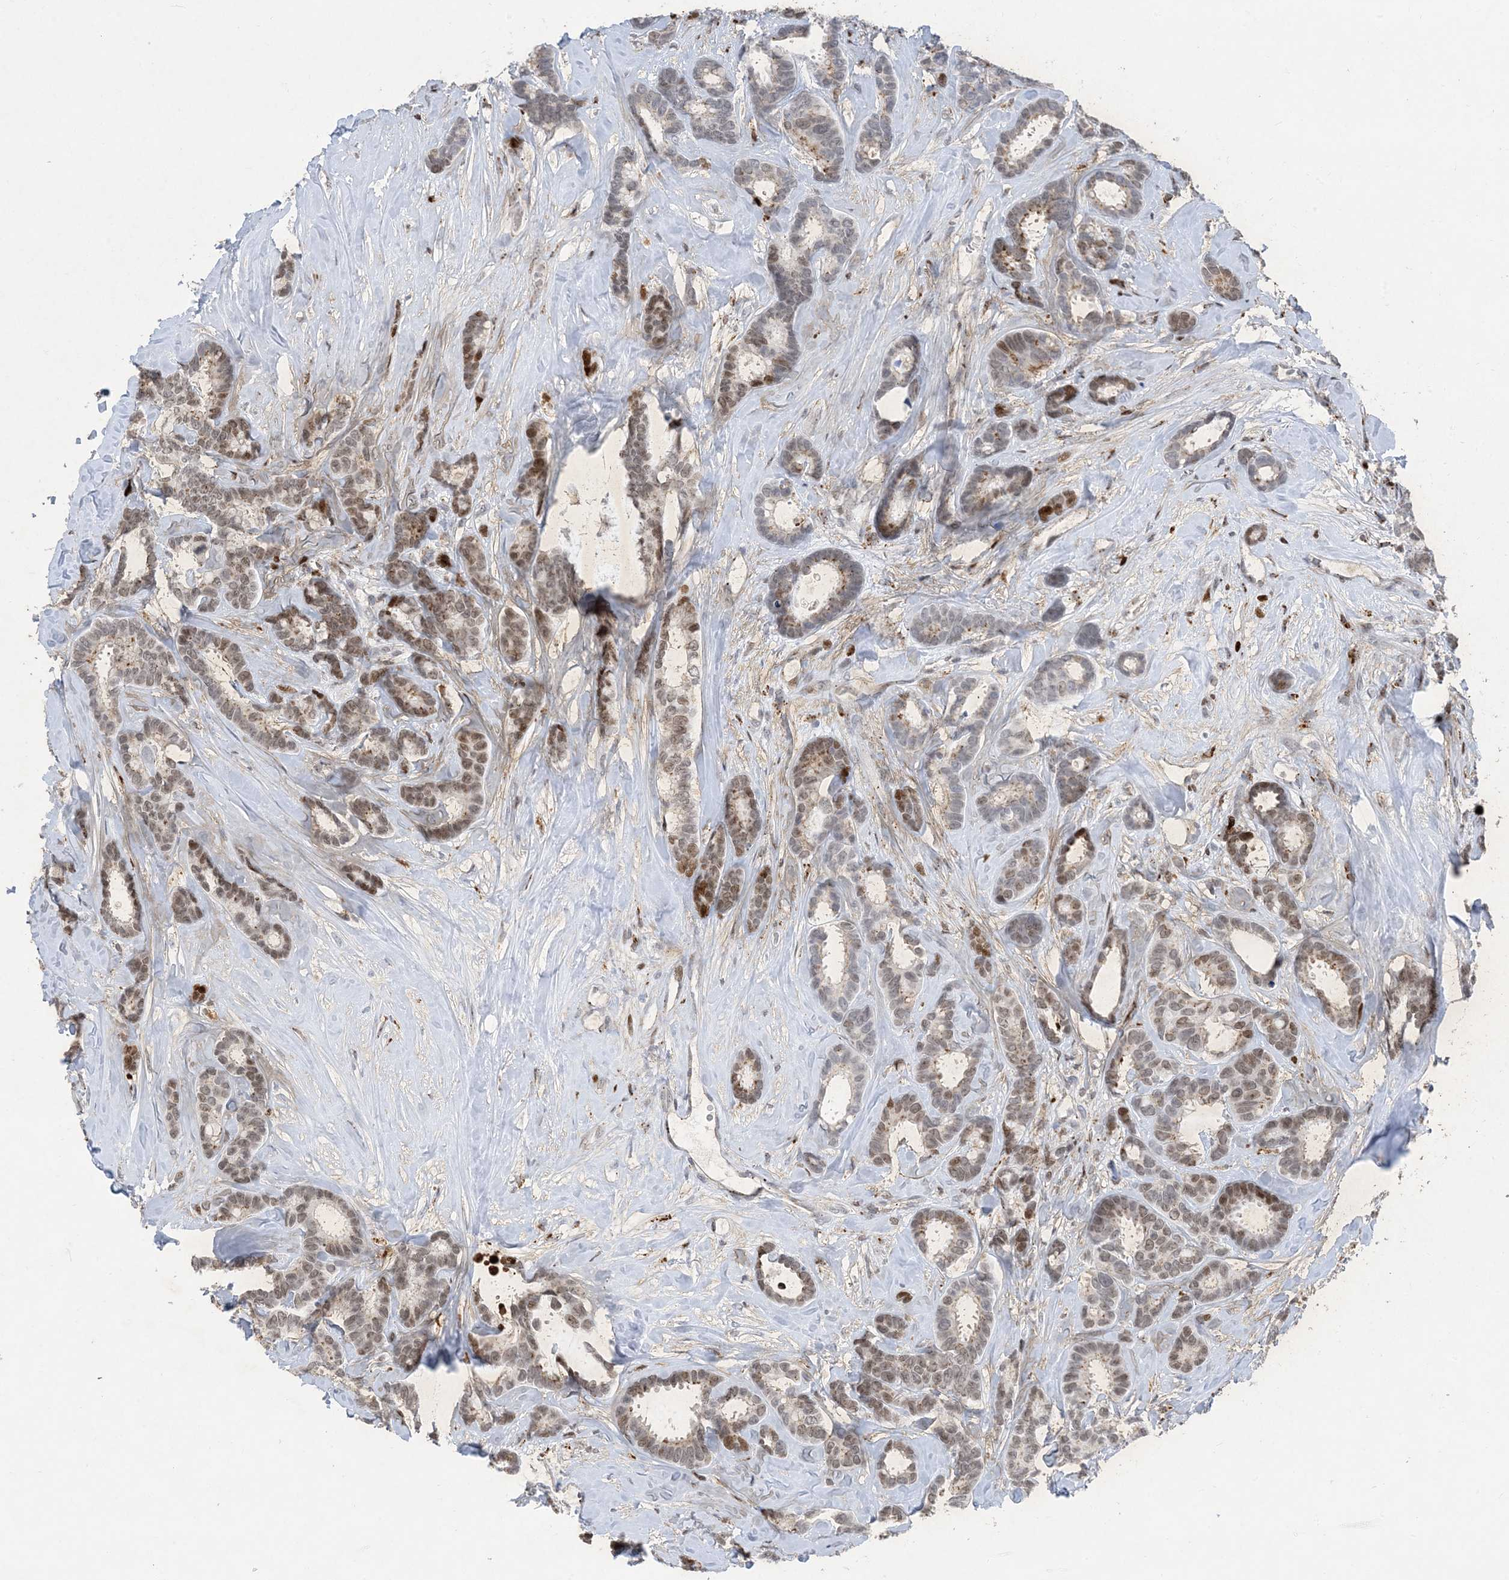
{"staining": {"intensity": "moderate", "quantity": "25%-75%", "location": "nuclear"}, "tissue": "breast cancer", "cell_type": "Tumor cells", "image_type": "cancer", "snomed": [{"axis": "morphology", "description": "Duct carcinoma"}, {"axis": "topography", "description": "Breast"}], "caption": "Immunohistochemistry (IHC) photomicrograph of neoplastic tissue: breast cancer (intraductal carcinoma) stained using immunohistochemistry exhibits medium levels of moderate protein expression localized specifically in the nuclear of tumor cells, appearing as a nuclear brown color.", "gene": "SLC25A53", "patient": {"sex": "female", "age": 87}}